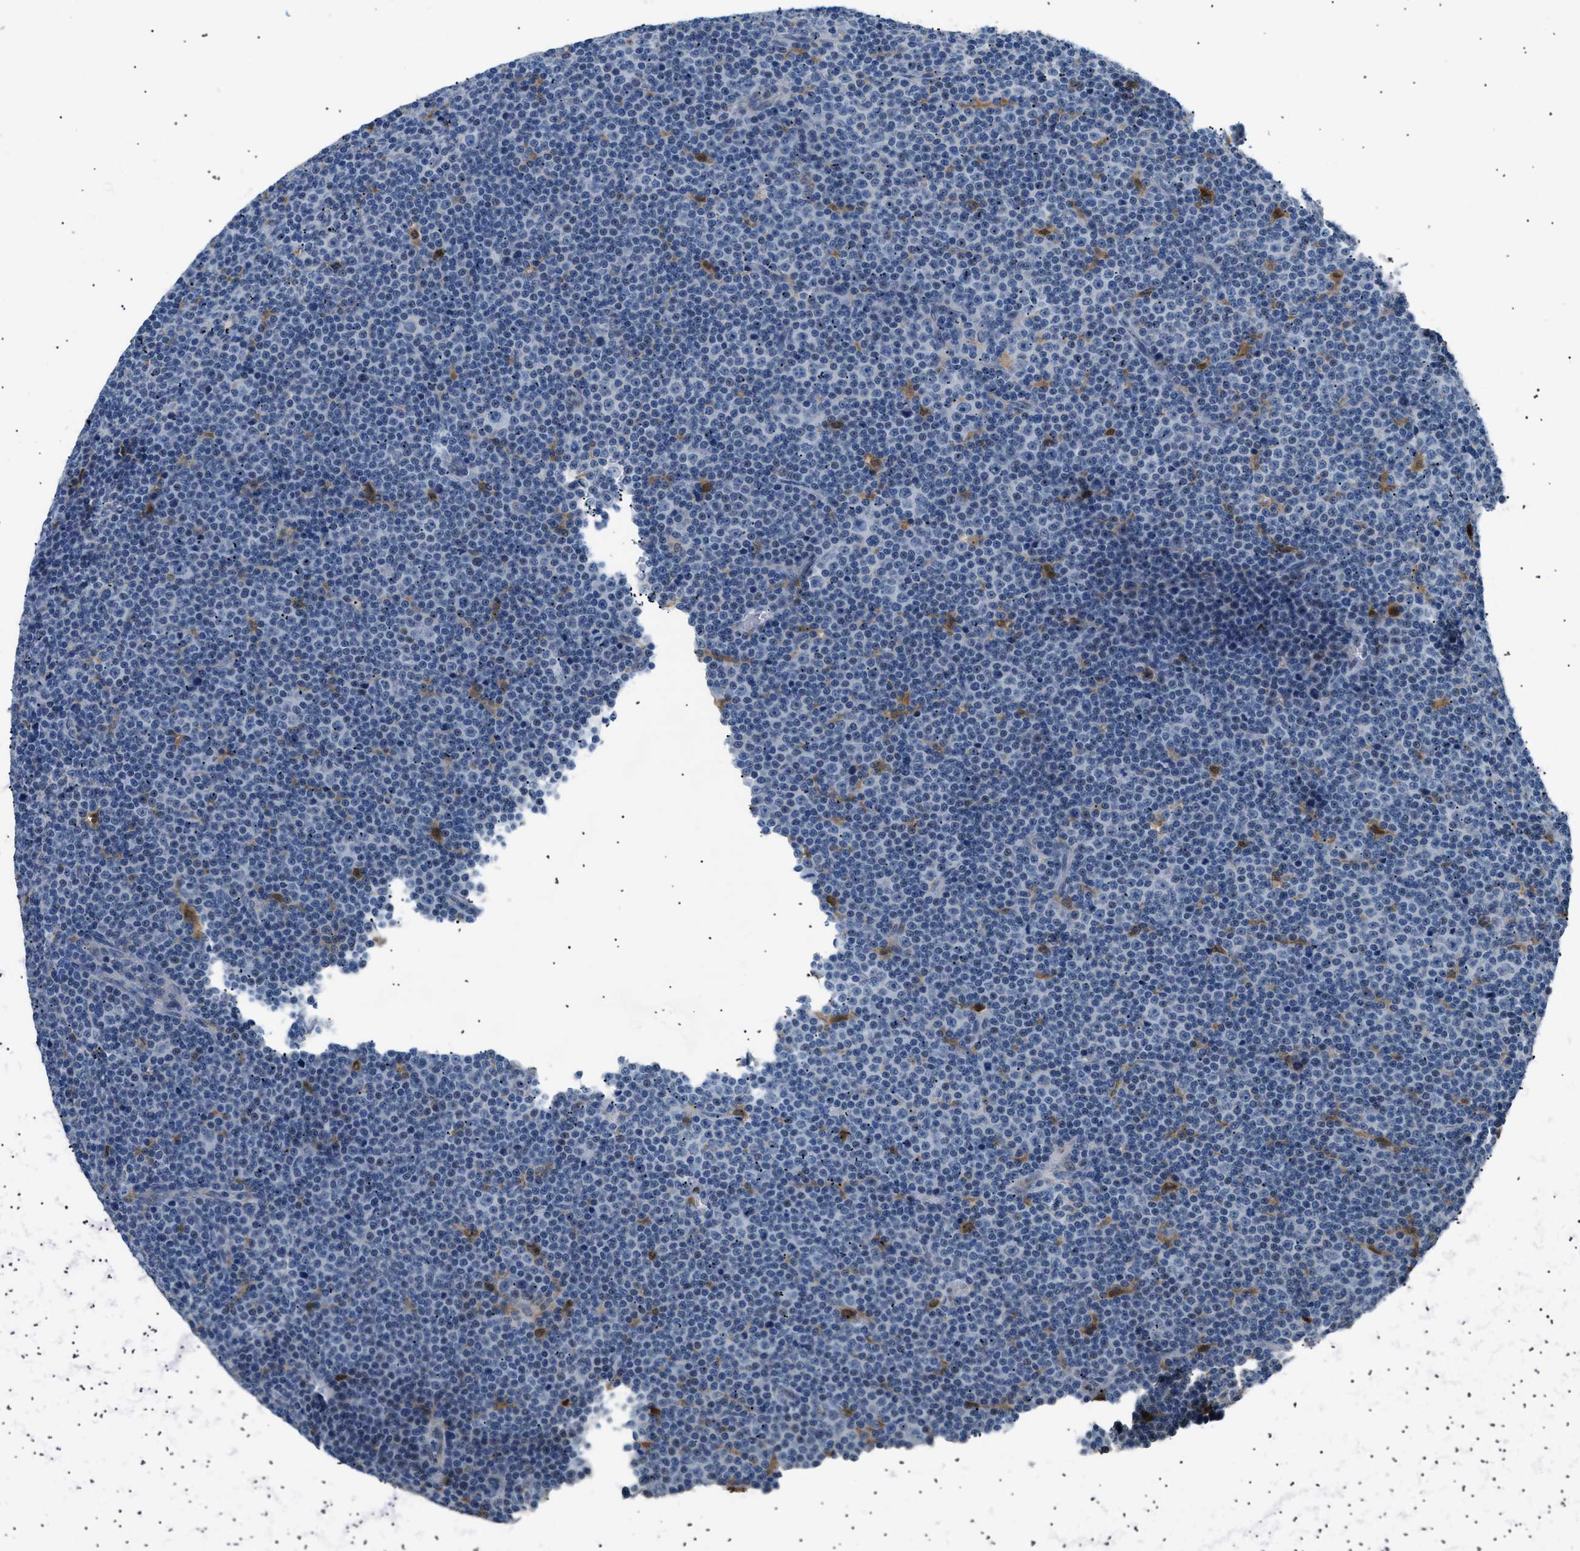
{"staining": {"intensity": "negative", "quantity": "none", "location": "none"}, "tissue": "lymphoma", "cell_type": "Tumor cells", "image_type": "cancer", "snomed": [{"axis": "morphology", "description": "Malignant lymphoma, non-Hodgkin's type, Low grade"}, {"axis": "topography", "description": "Lymph node"}], "caption": "IHC photomicrograph of human low-grade malignant lymphoma, non-Hodgkin's type stained for a protein (brown), which shows no staining in tumor cells.", "gene": "AKR1A1", "patient": {"sex": "female", "age": 67}}